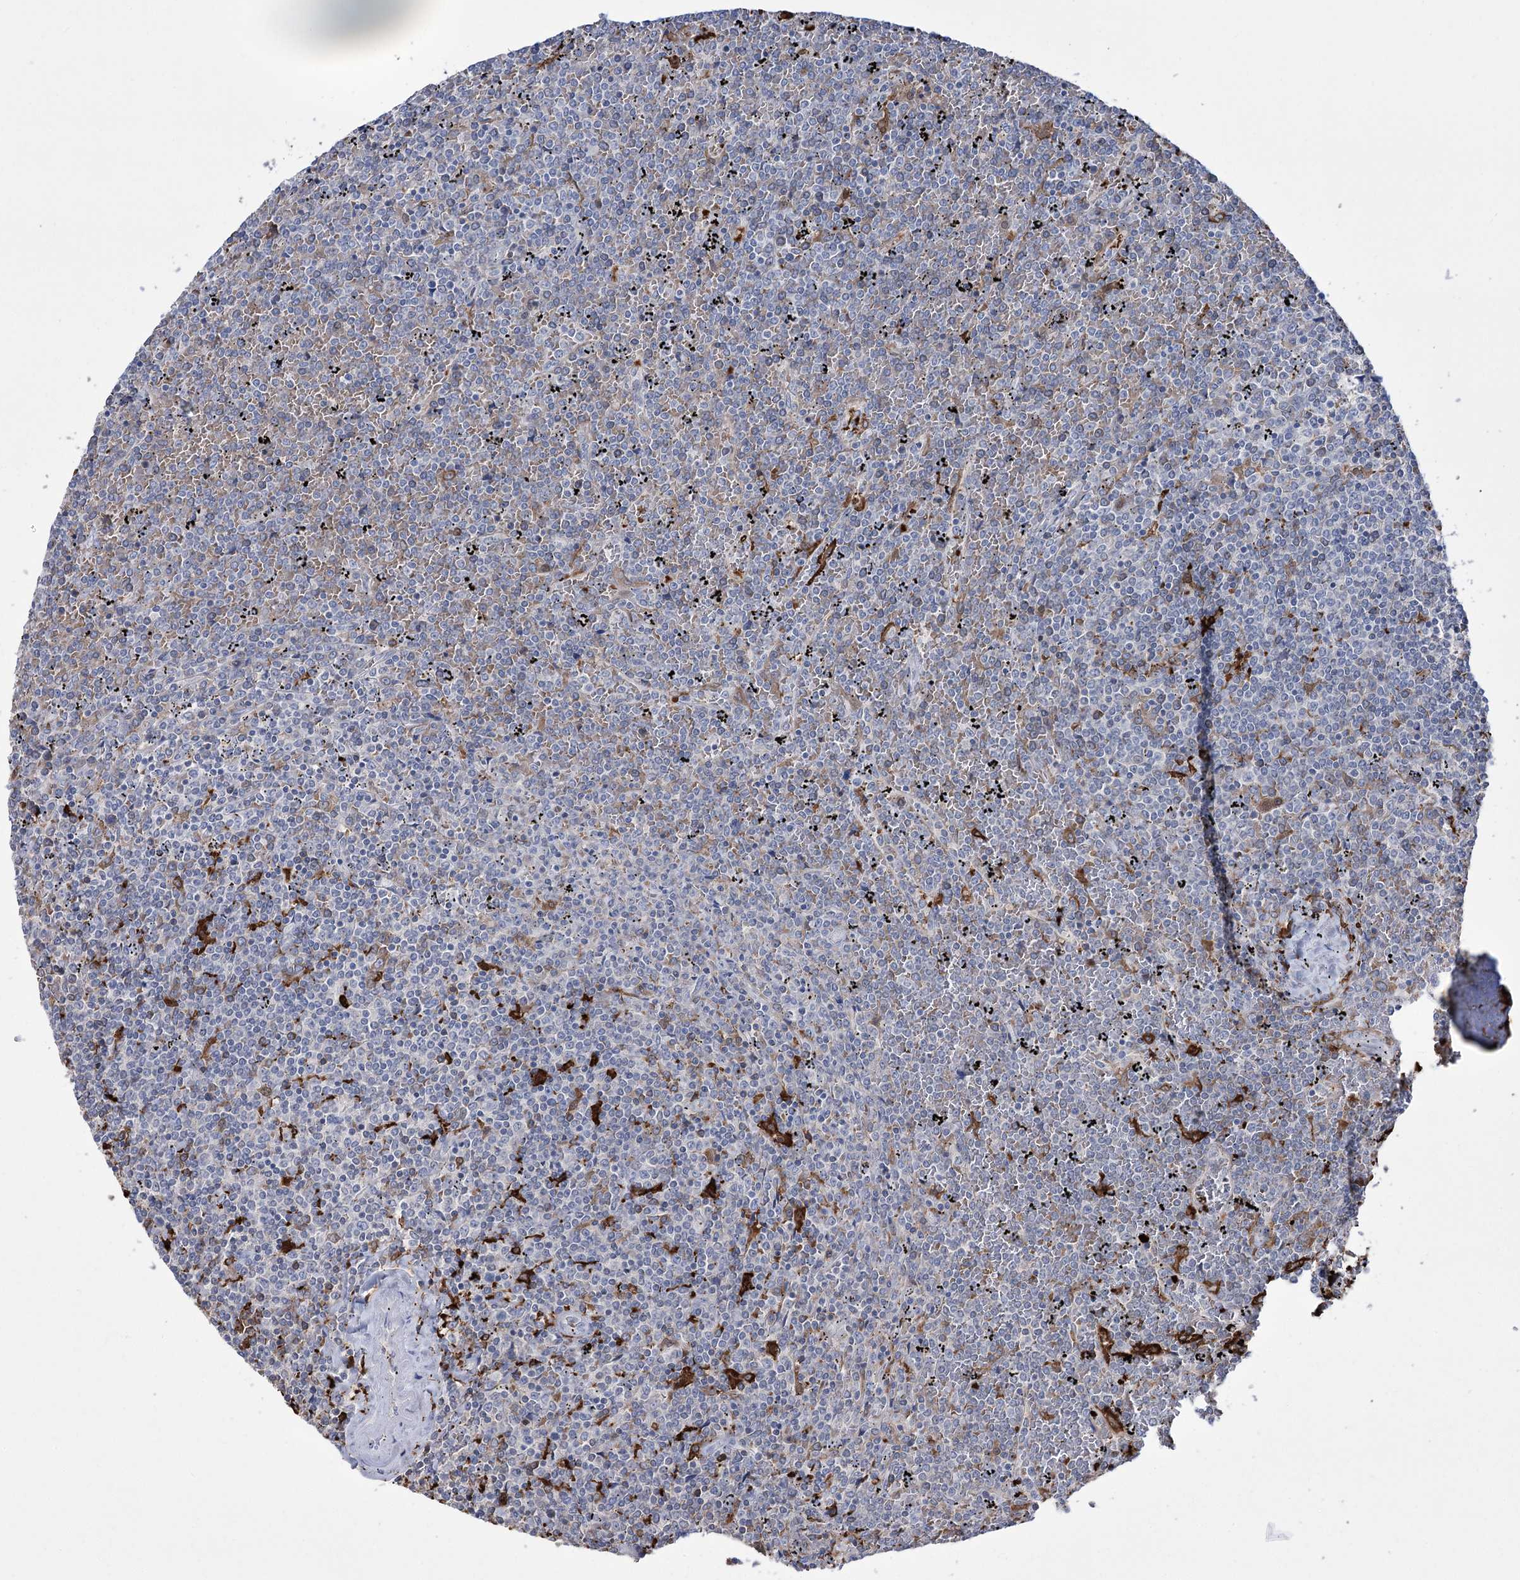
{"staining": {"intensity": "negative", "quantity": "none", "location": "none"}, "tissue": "lymphoma", "cell_type": "Tumor cells", "image_type": "cancer", "snomed": [{"axis": "morphology", "description": "Malignant lymphoma, non-Hodgkin's type, Low grade"}, {"axis": "topography", "description": "Spleen"}], "caption": "The histopathology image displays no significant expression in tumor cells of lymphoma.", "gene": "ZNF622", "patient": {"sex": "female", "age": 19}}